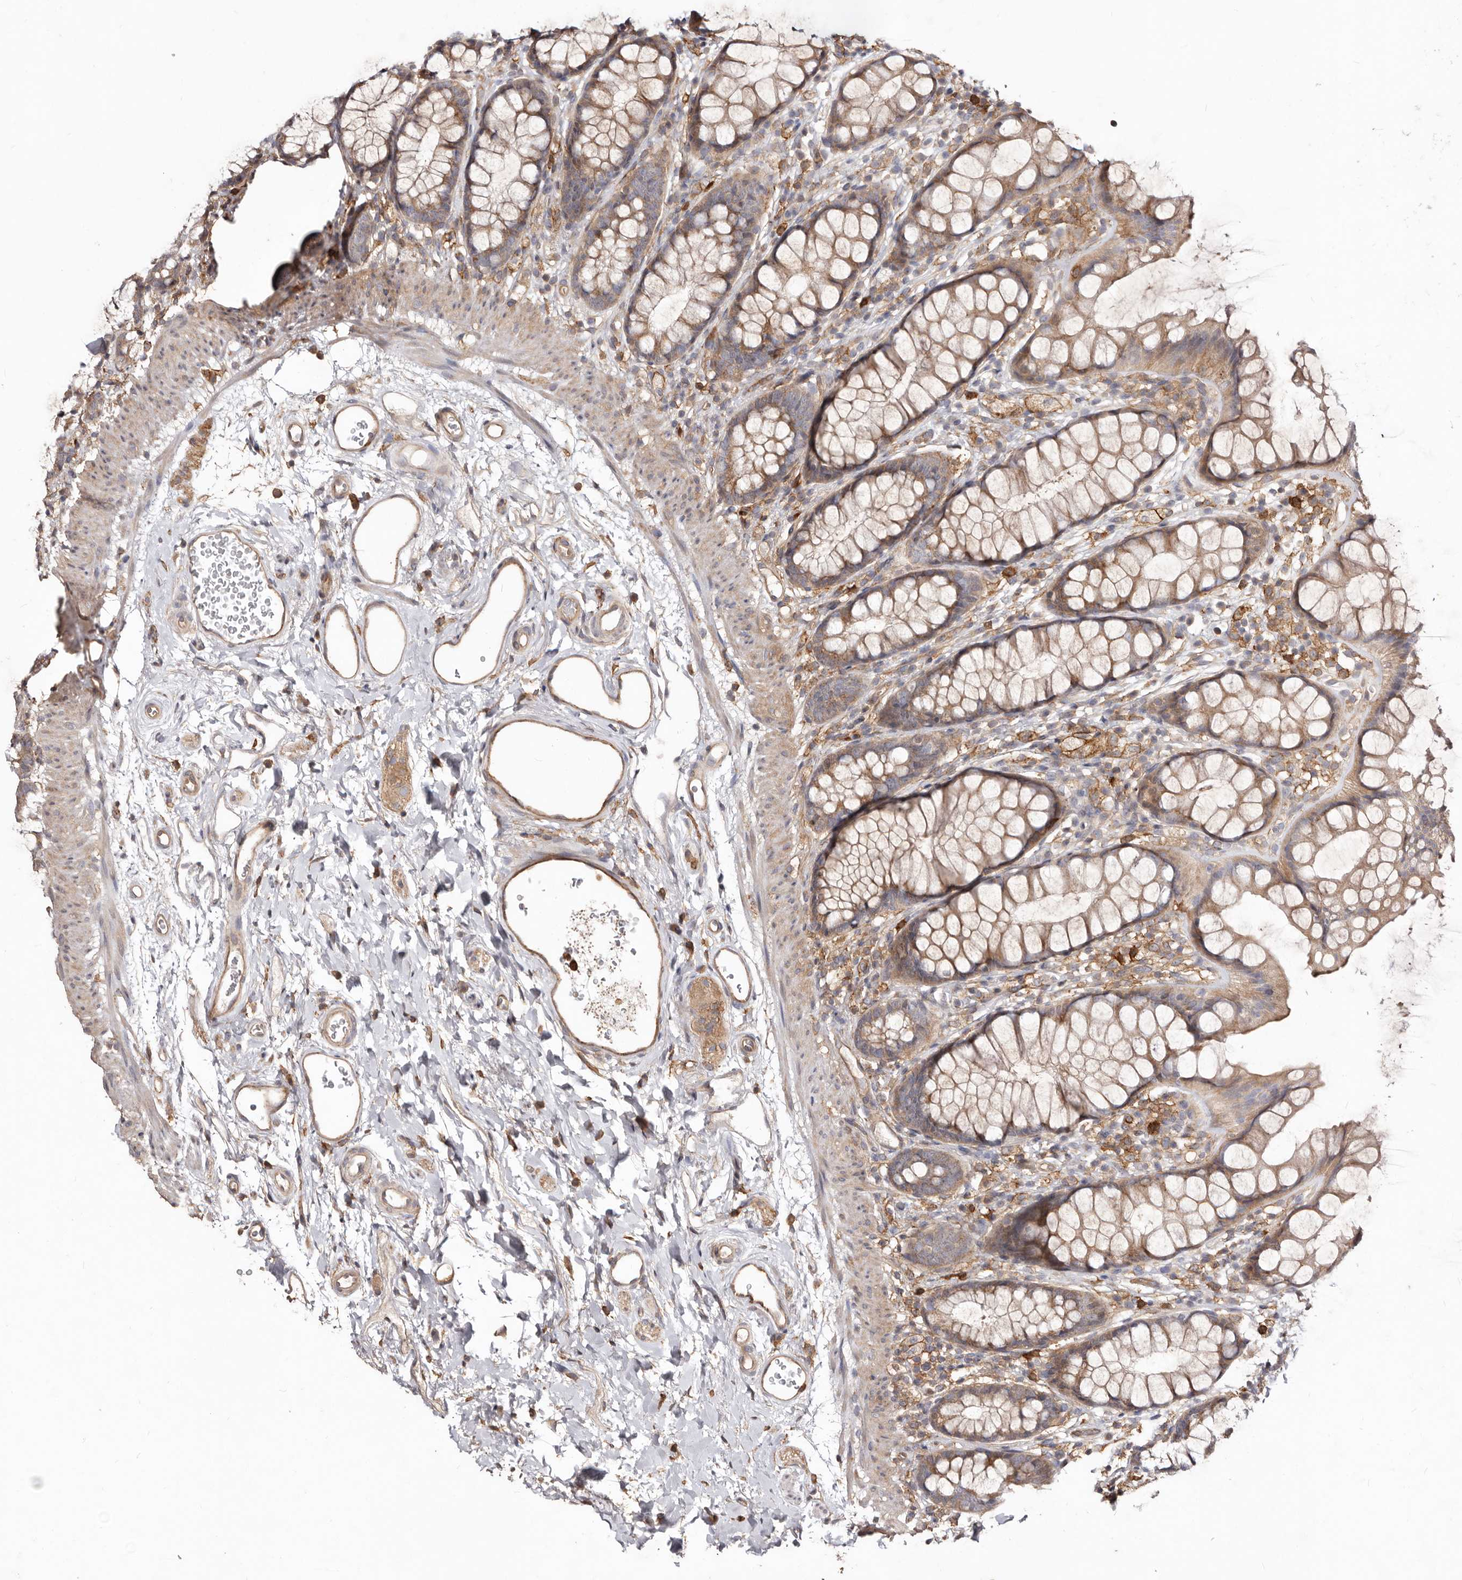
{"staining": {"intensity": "moderate", "quantity": ">75%", "location": "cytoplasmic/membranous"}, "tissue": "rectum", "cell_type": "Glandular cells", "image_type": "normal", "snomed": [{"axis": "morphology", "description": "Normal tissue, NOS"}, {"axis": "topography", "description": "Rectum"}], "caption": "Immunohistochemistry of normal rectum exhibits medium levels of moderate cytoplasmic/membranous positivity in about >75% of glandular cells. (DAB (3,3'-diaminobenzidine) IHC, brown staining for protein, blue staining for nuclei).", "gene": "LRRC25", "patient": {"sex": "female", "age": 65}}